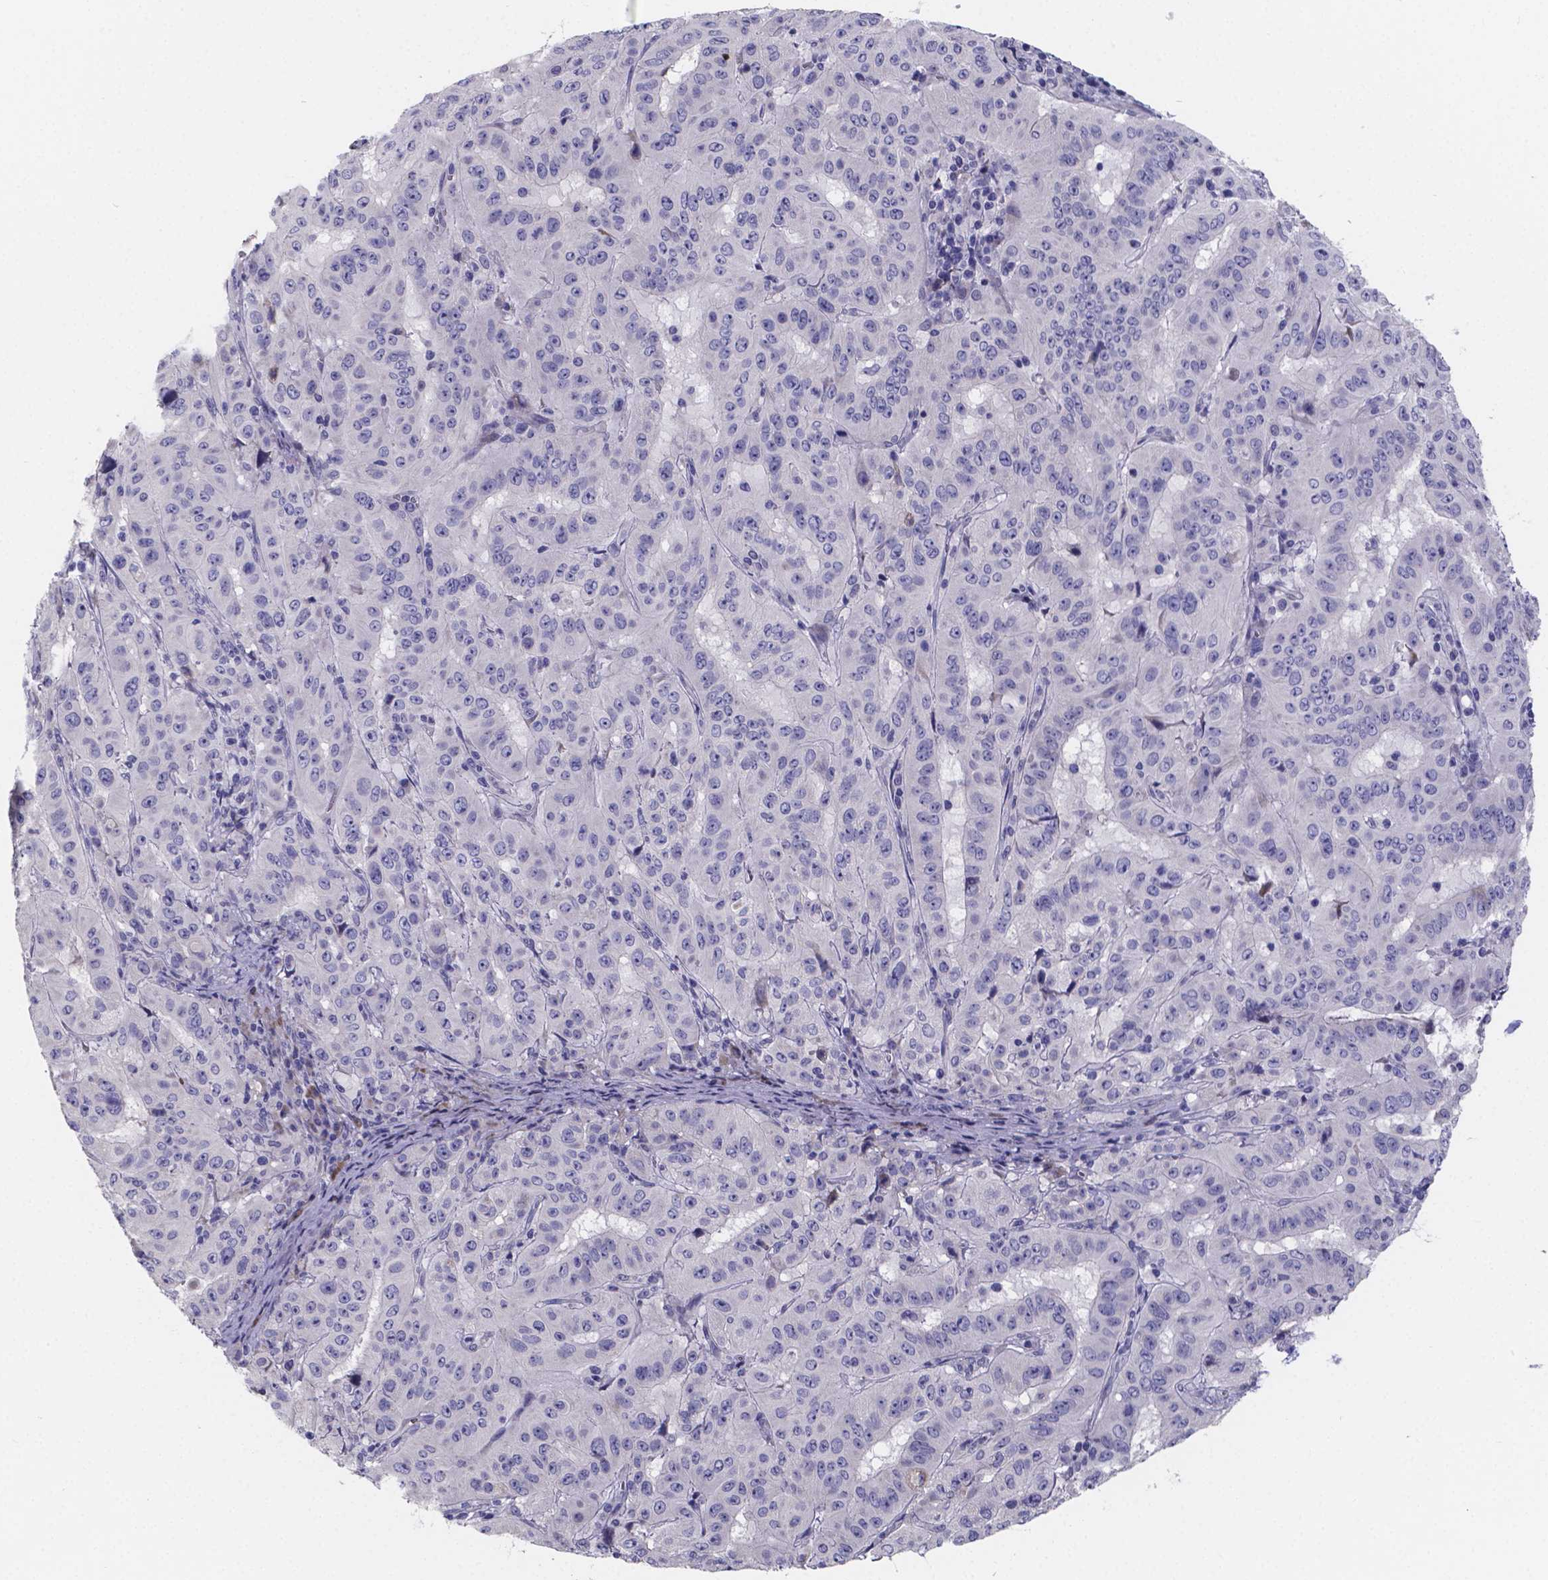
{"staining": {"intensity": "negative", "quantity": "none", "location": "none"}, "tissue": "pancreatic cancer", "cell_type": "Tumor cells", "image_type": "cancer", "snomed": [{"axis": "morphology", "description": "Adenocarcinoma, NOS"}, {"axis": "topography", "description": "Pancreas"}], "caption": "Immunohistochemical staining of pancreatic cancer (adenocarcinoma) shows no significant positivity in tumor cells. (DAB immunohistochemistry (IHC) visualized using brightfield microscopy, high magnification).", "gene": "GABRA3", "patient": {"sex": "male", "age": 63}}